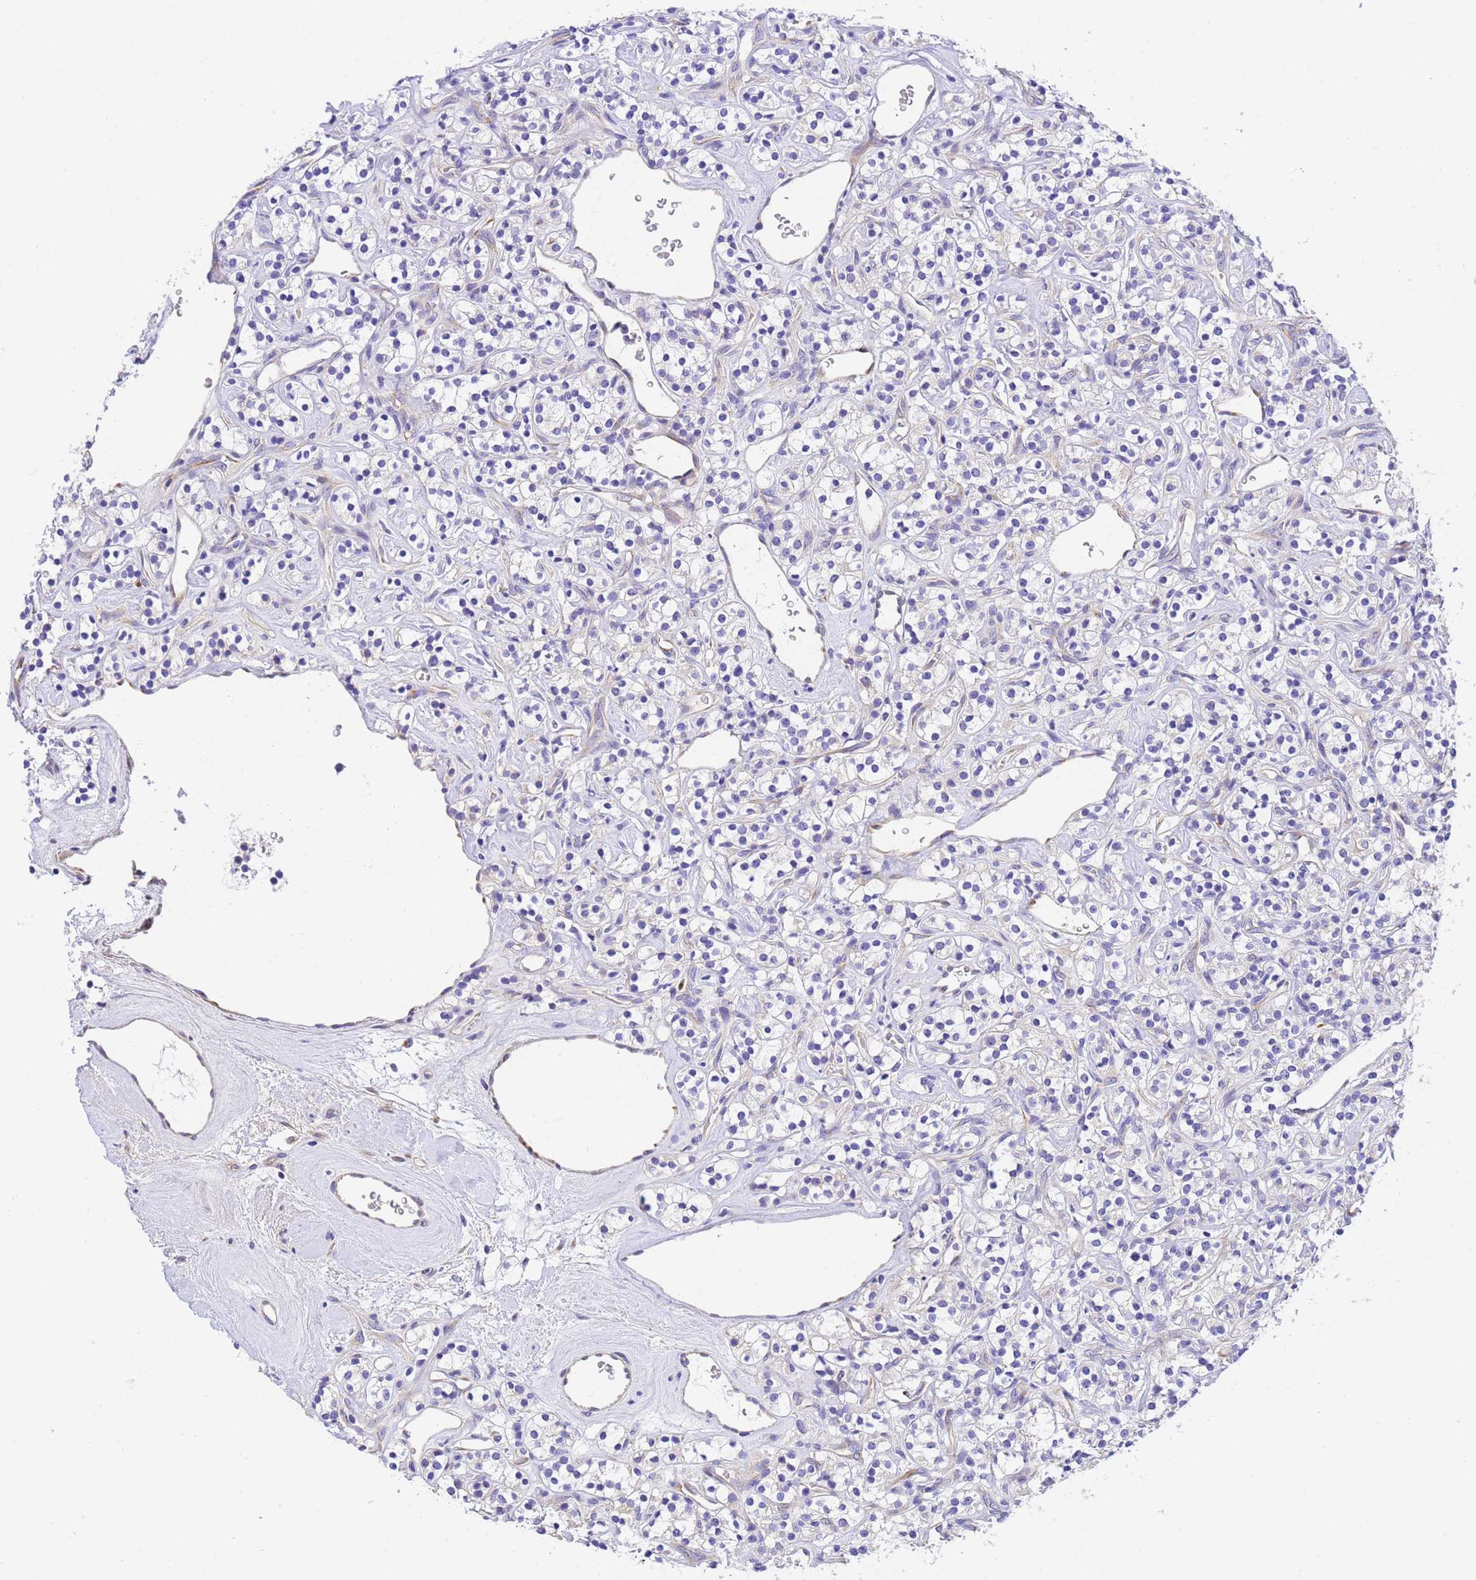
{"staining": {"intensity": "negative", "quantity": "none", "location": "none"}, "tissue": "renal cancer", "cell_type": "Tumor cells", "image_type": "cancer", "snomed": [{"axis": "morphology", "description": "Adenocarcinoma, NOS"}, {"axis": "topography", "description": "Kidney"}], "caption": "The histopathology image shows no staining of tumor cells in renal cancer.", "gene": "RHBDD3", "patient": {"sex": "male", "age": 77}}